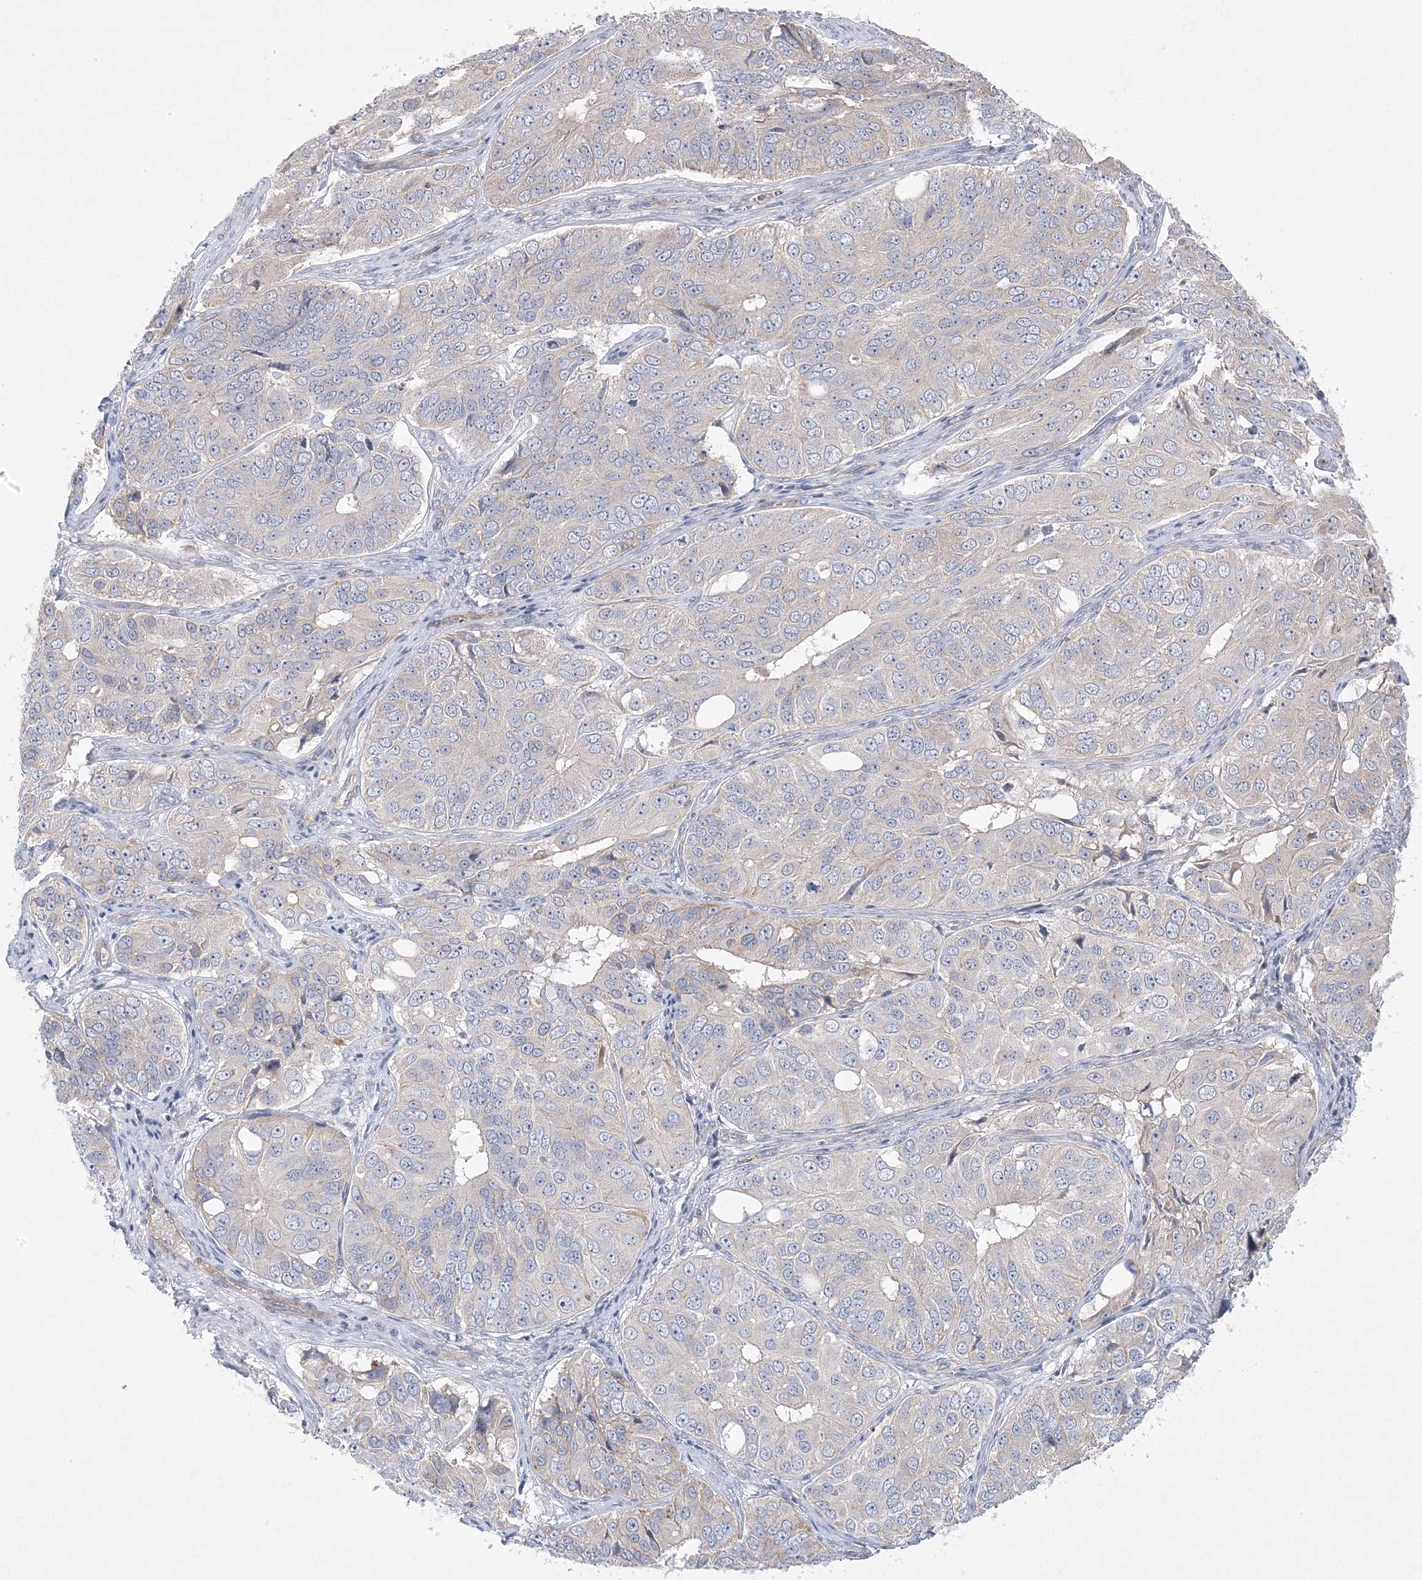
{"staining": {"intensity": "negative", "quantity": "none", "location": "none"}, "tissue": "ovarian cancer", "cell_type": "Tumor cells", "image_type": "cancer", "snomed": [{"axis": "morphology", "description": "Carcinoma, endometroid"}, {"axis": "topography", "description": "Ovary"}], "caption": "High magnification brightfield microscopy of endometroid carcinoma (ovarian) stained with DAB (3,3'-diaminobenzidine) (brown) and counterstained with hematoxylin (blue): tumor cells show no significant expression.", "gene": "ANAPC1", "patient": {"sex": "female", "age": 51}}